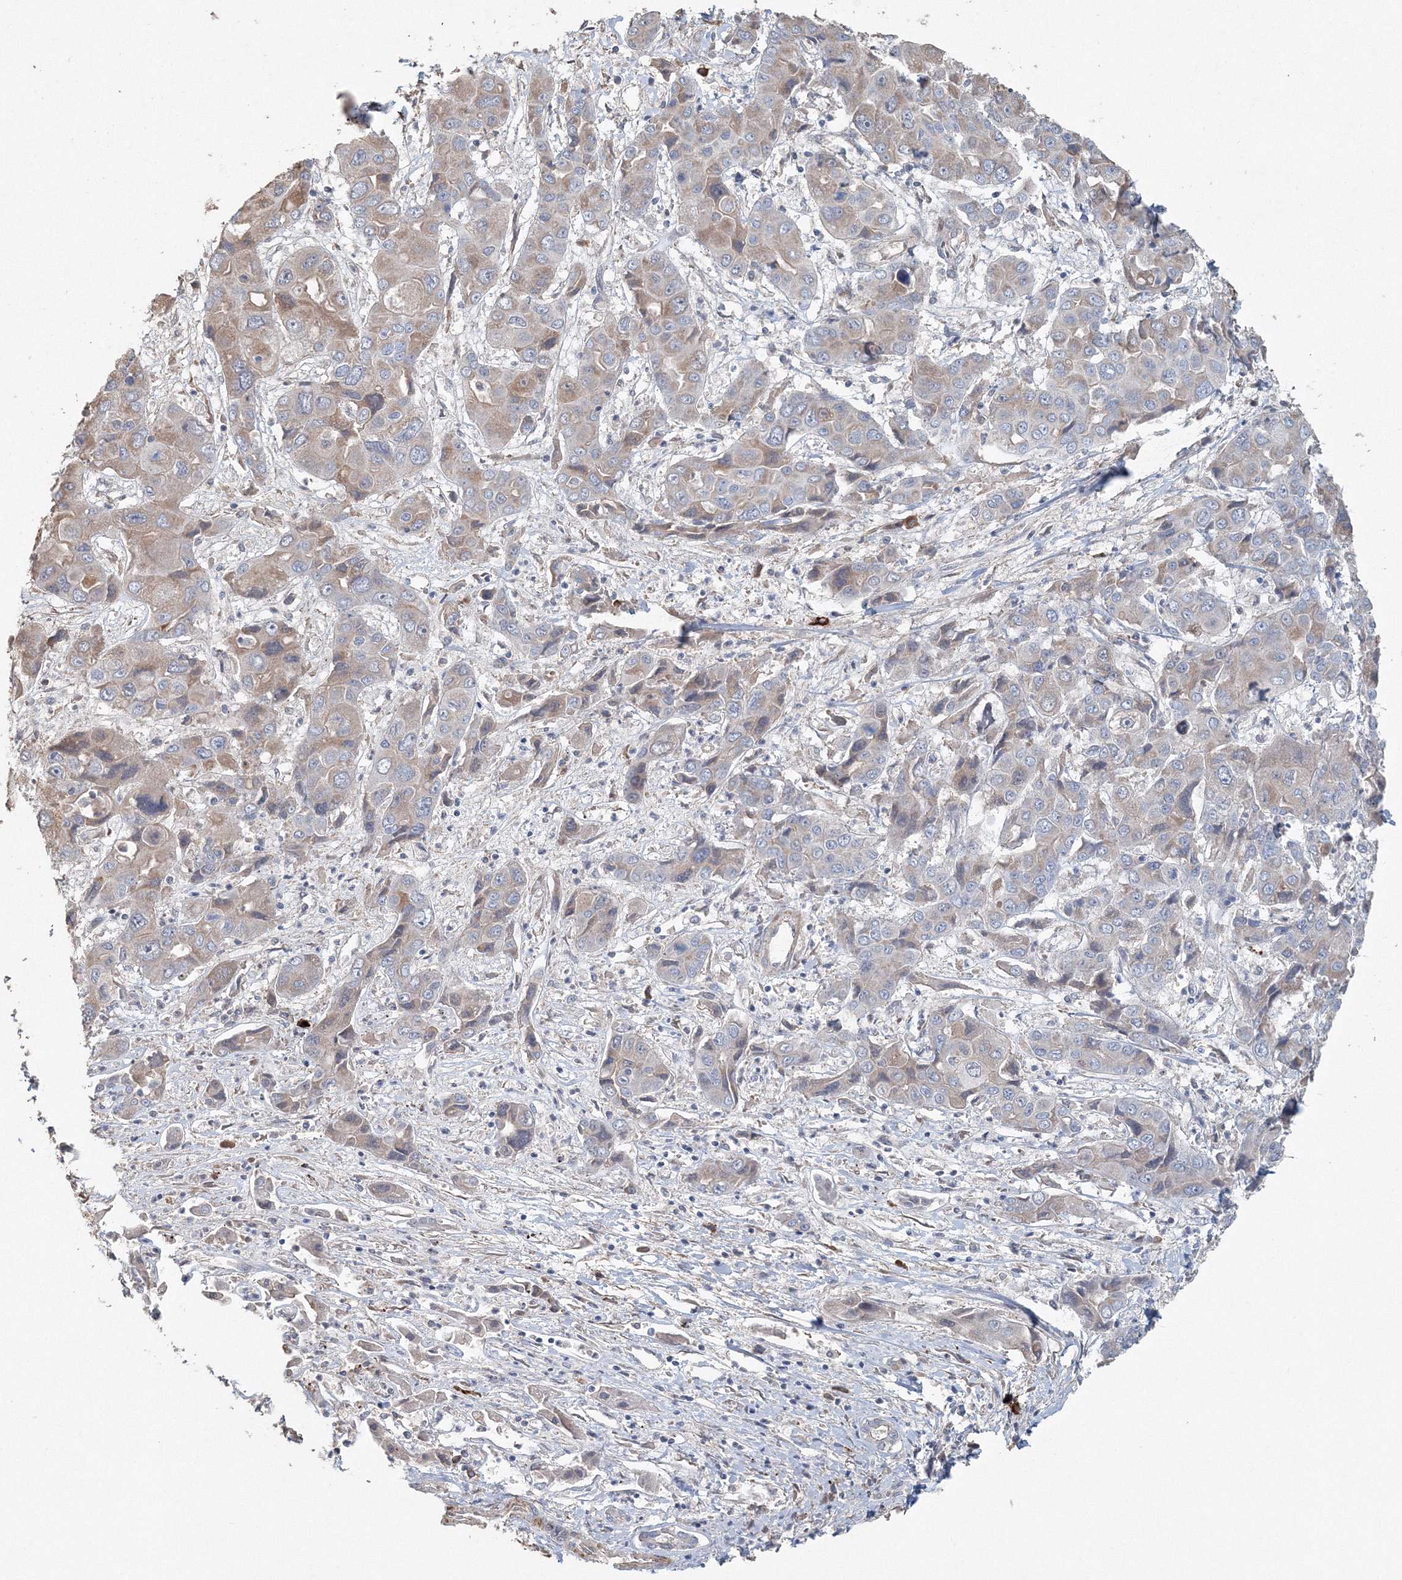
{"staining": {"intensity": "weak", "quantity": "<25%", "location": "cytoplasmic/membranous"}, "tissue": "liver cancer", "cell_type": "Tumor cells", "image_type": "cancer", "snomed": [{"axis": "morphology", "description": "Cholangiocarcinoma"}, {"axis": "topography", "description": "Liver"}], "caption": "Immunohistochemistry micrograph of neoplastic tissue: human liver cancer (cholangiocarcinoma) stained with DAB shows no significant protein staining in tumor cells.", "gene": "NALF2", "patient": {"sex": "male", "age": 67}}